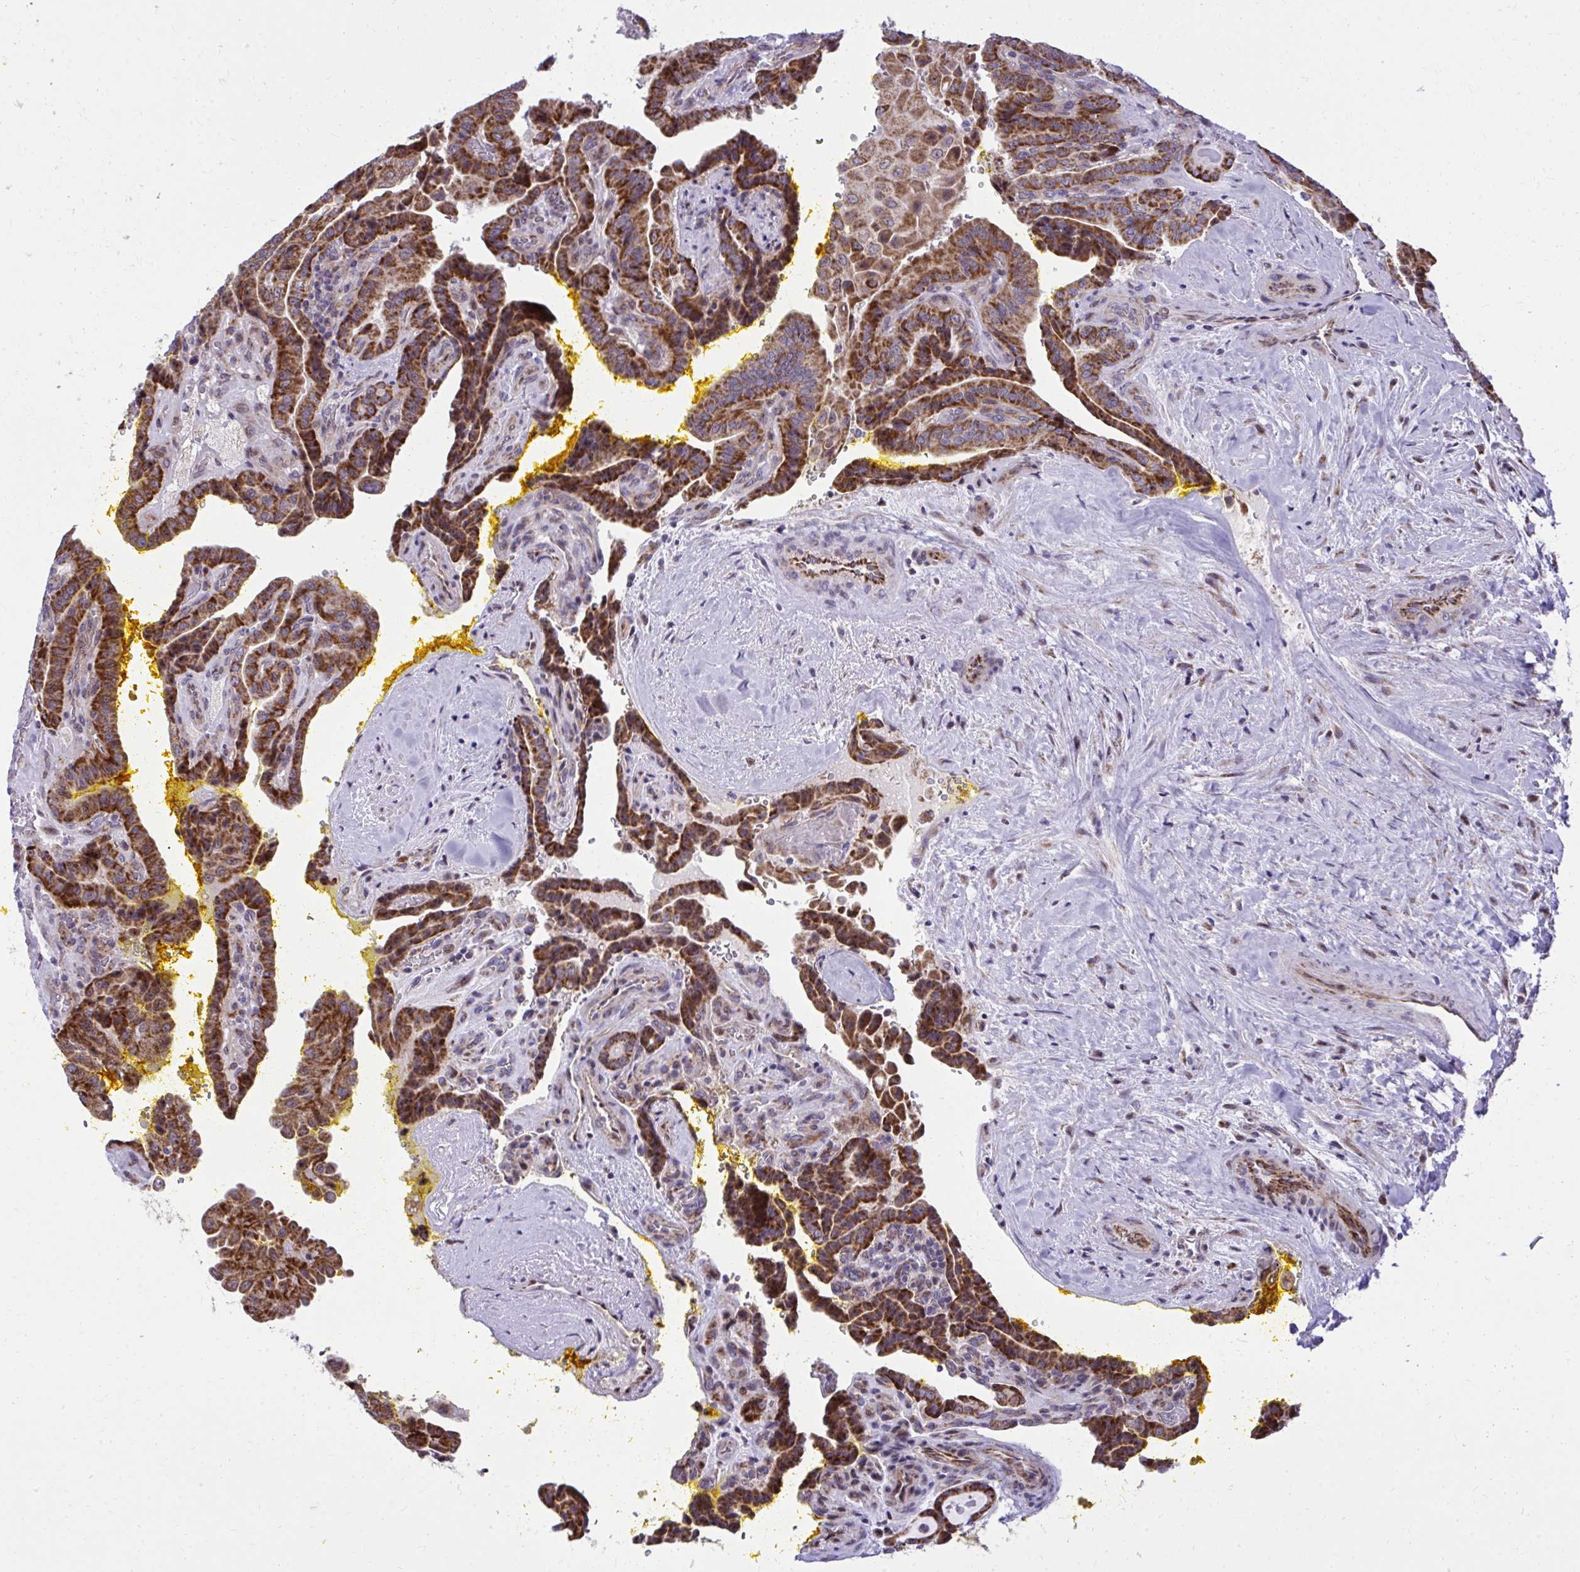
{"staining": {"intensity": "strong", "quantity": ">75%", "location": "cytoplasmic/membranous"}, "tissue": "thyroid cancer", "cell_type": "Tumor cells", "image_type": "cancer", "snomed": [{"axis": "morphology", "description": "Papillary adenocarcinoma, NOS"}, {"axis": "topography", "description": "Thyroid gland"}], "caption": "Tumor cells exhibit high levels of strong cytoplasmic/membranous positivity in approximately >75% of cells in human thyroid papillary adenocarcinoma.", "gene": "GPRIN3", "patient": {"sex": "male", "age": 87}}